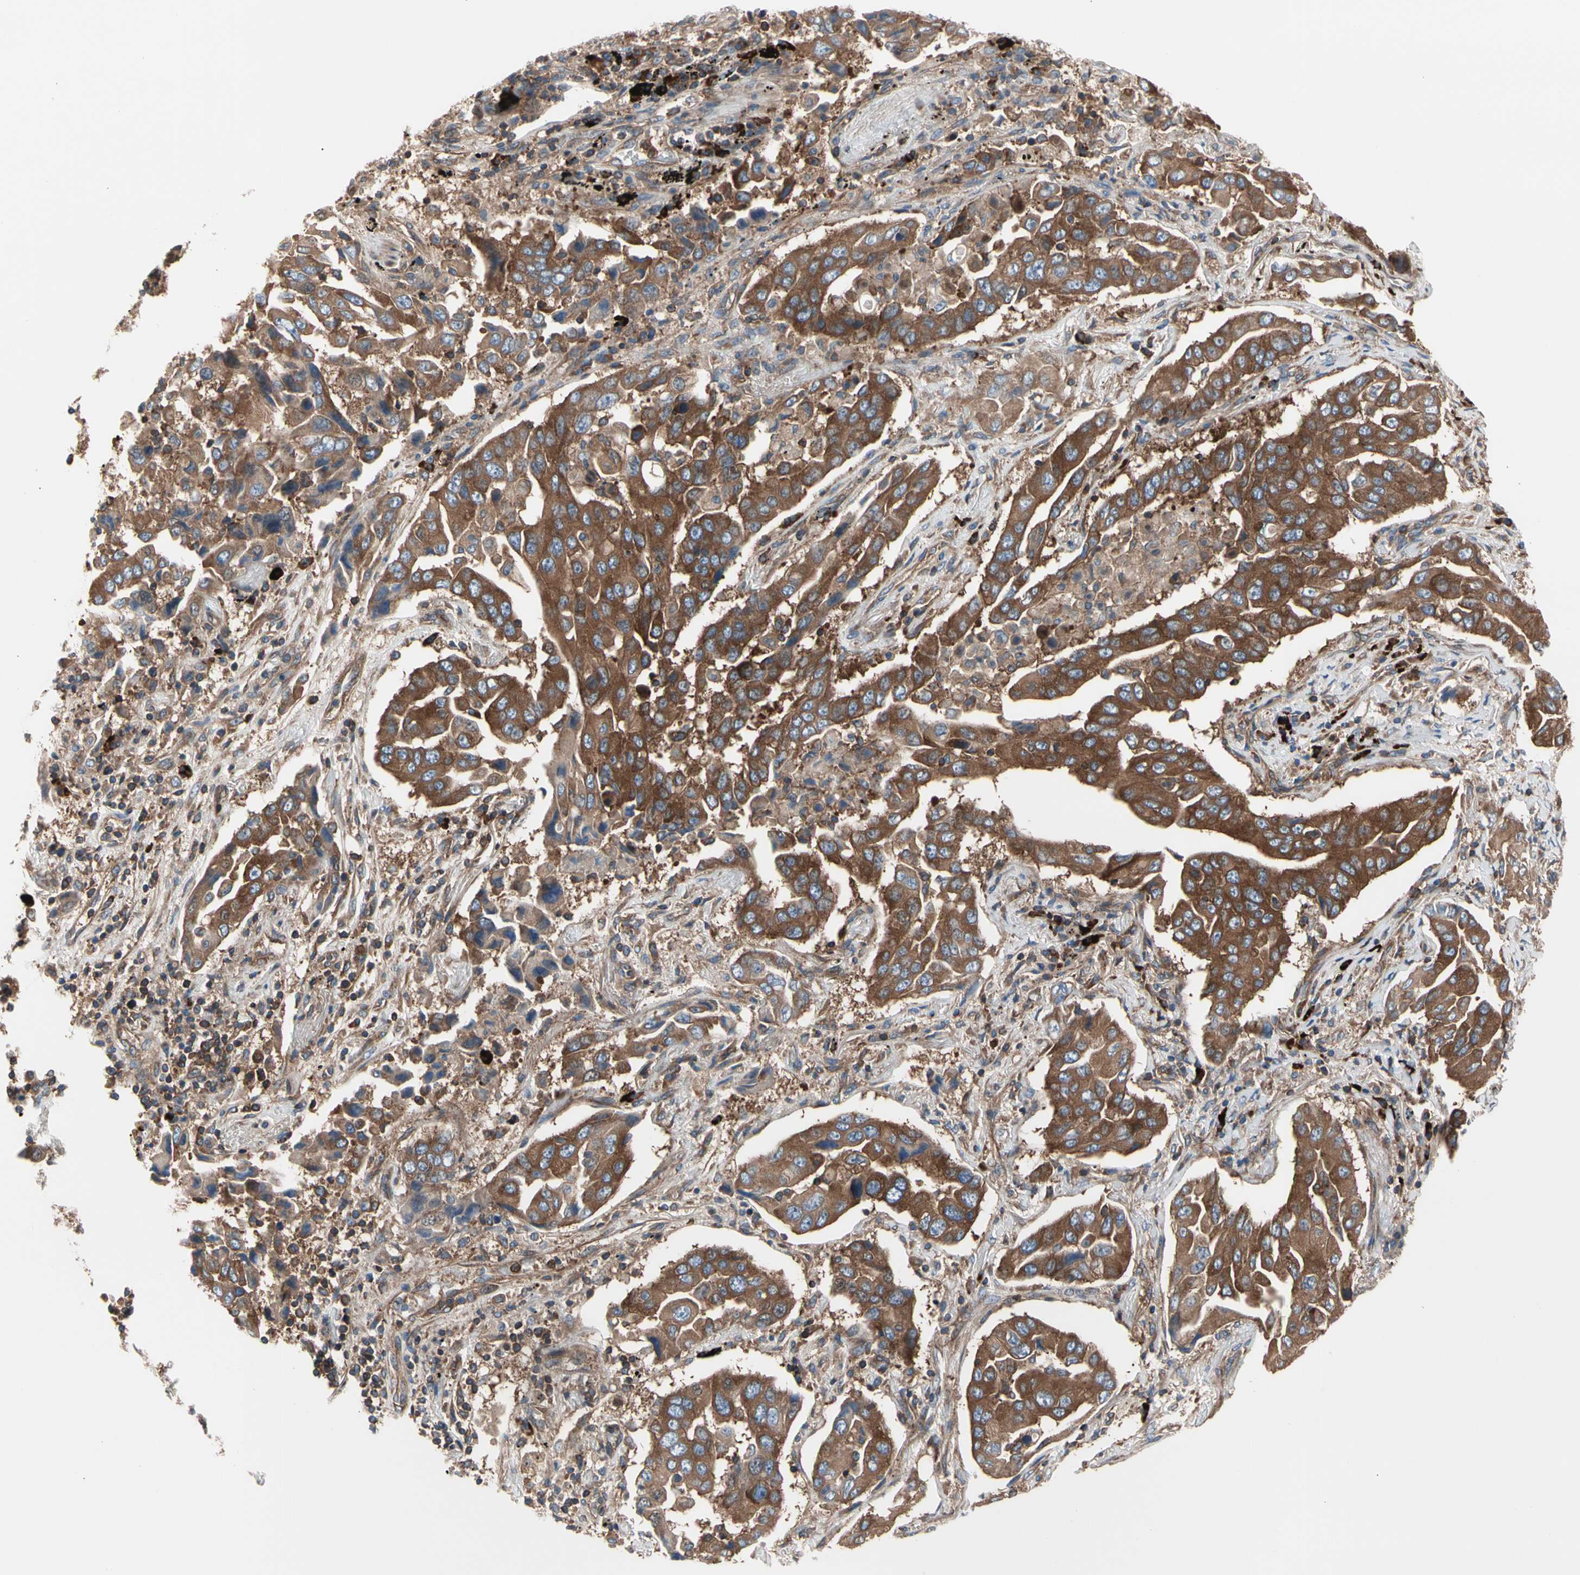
{"staining": {"intensity": "strong", "quantity": ">75%", "location": "cytoplasmic/membranous"}, "tissue": "lung cancer", "cell_type": "Tumor cells", "image_type": "cancer", "snomed": [{"axis": "morphology", "description": "Adenocarcinoma, NOS"}, {"axis": "topography", "description": "Lung"}], "caption": "Immunohistochemical staining of lung adenocarcinoma demonstrates high levels of strong cytoplasmic/membranous expression in about >75% of tumor cells.", "gene": "ROCK1", "patient": {"sex": "female", "age": 65}}